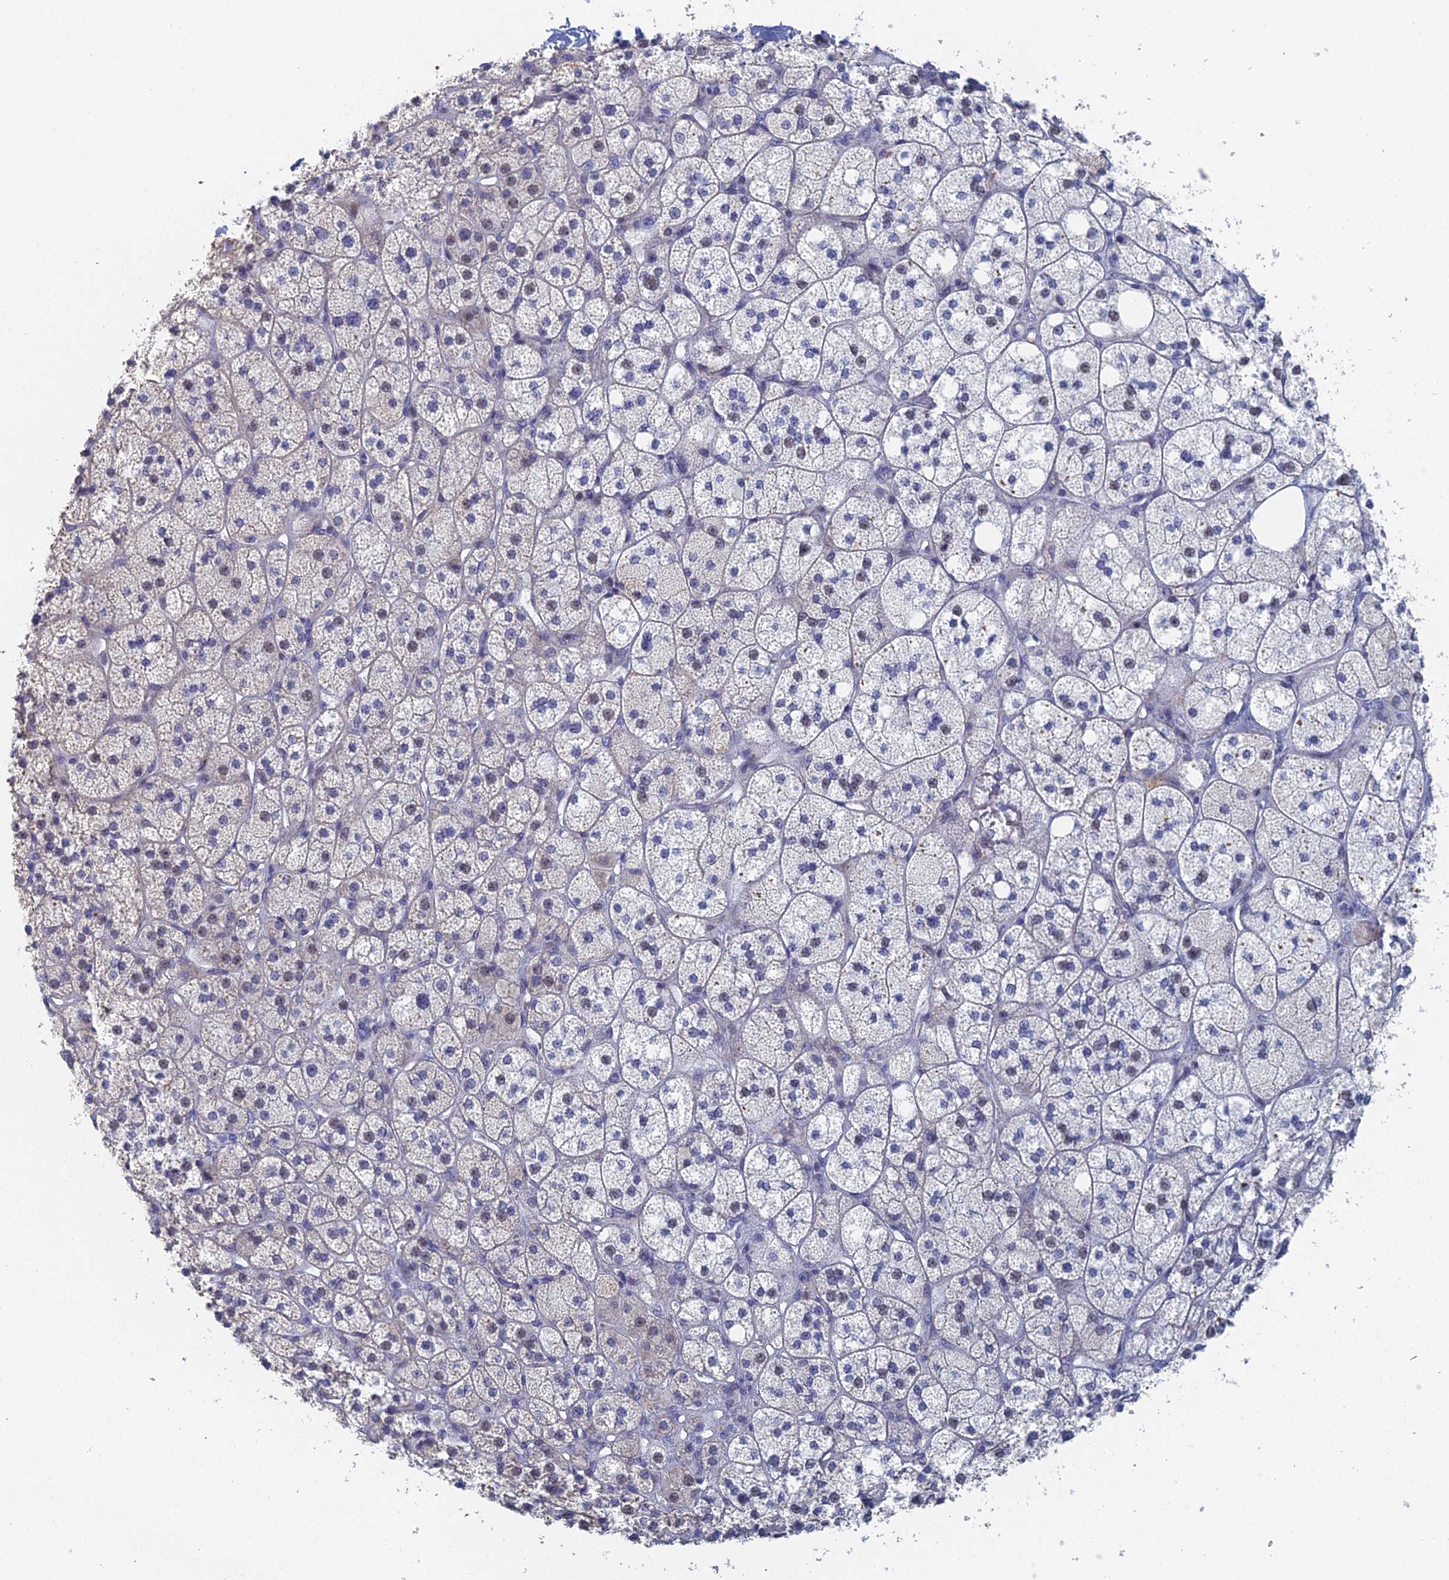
{"staining": {"intensity": "moderate", "quantity": "<25%", "location": "nuclear"}, "tissue": "adrenal gland", "cell_type": "Glandular cells", "image_type": "normal", "snomed": [{"axis": "morphology", "description": "Normal tissue, NOS"}, {"axis": "topography", "description": "Adrenal gland"}], "caption": "High-power microscopy captured an immunohistochemistry (IHC) image of unremarkable adrenal gland, revealing moderate nuclear positivity in approximately <25% of glandular cells. Using DAB (brown) and hematoxylin (blue) stains, captured at high magnification using brightfield microscopy.", "gene": "GMNC", "patient": {"sex": "male", "age": 61}}